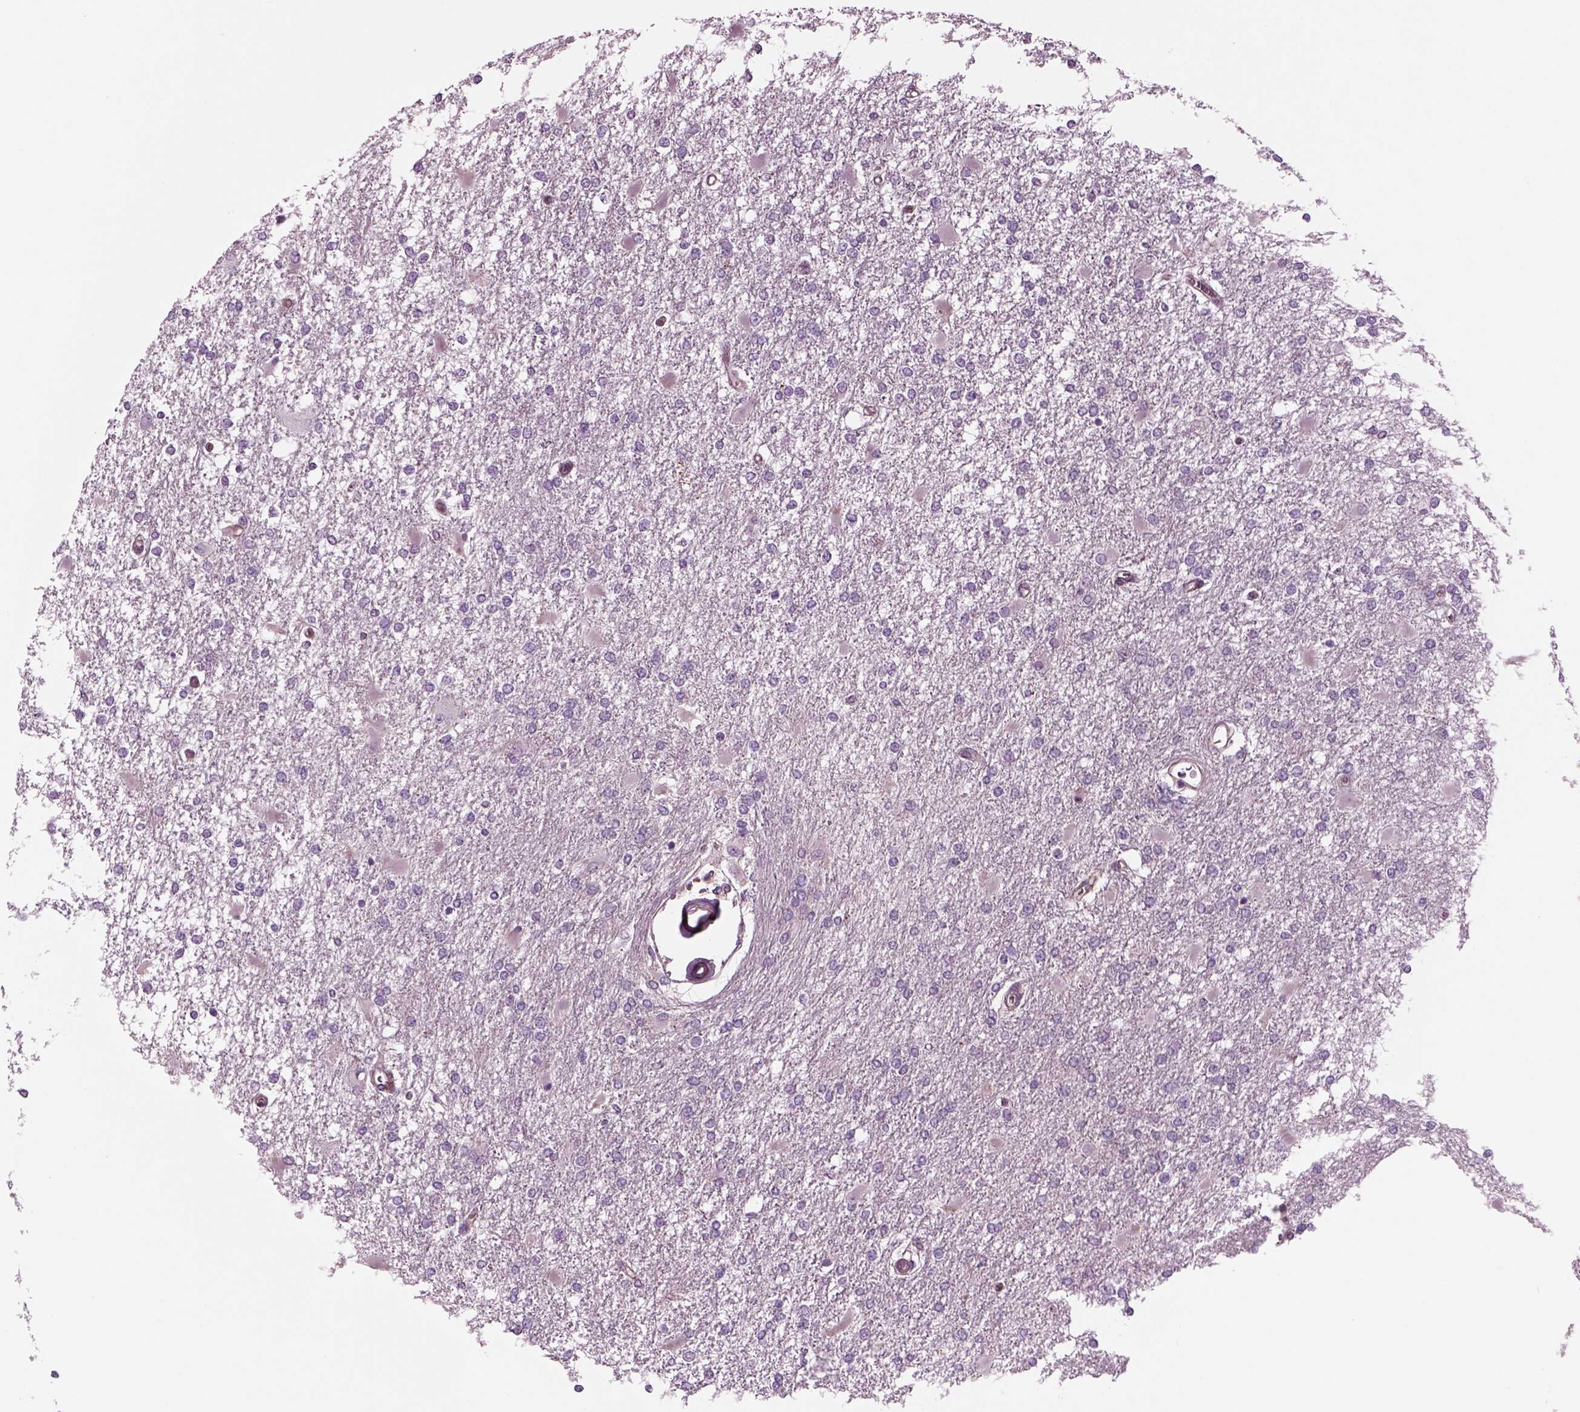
{"staining": {"intensity": "negative", "quantity": "none", "location": "none"}, "tissue": "glioma", "cell_type": "Tumor cells", "image_type": "cancer", "snomed": [{"axis": "morphology", "description": "Glioma, malignant, High grade"}, {"axis": "topography", "description": "Cerebral cortex"}], "caption": "This histopathology image is of malignant high-grade glioma stained with immunohistochemistry (IHC) to label a protein in brown with the nuclei are counter-stained blue. There is no staining in tumor cells.", "gene": "SLC2A3", "patient": {"sex": "male", "age": 79}}